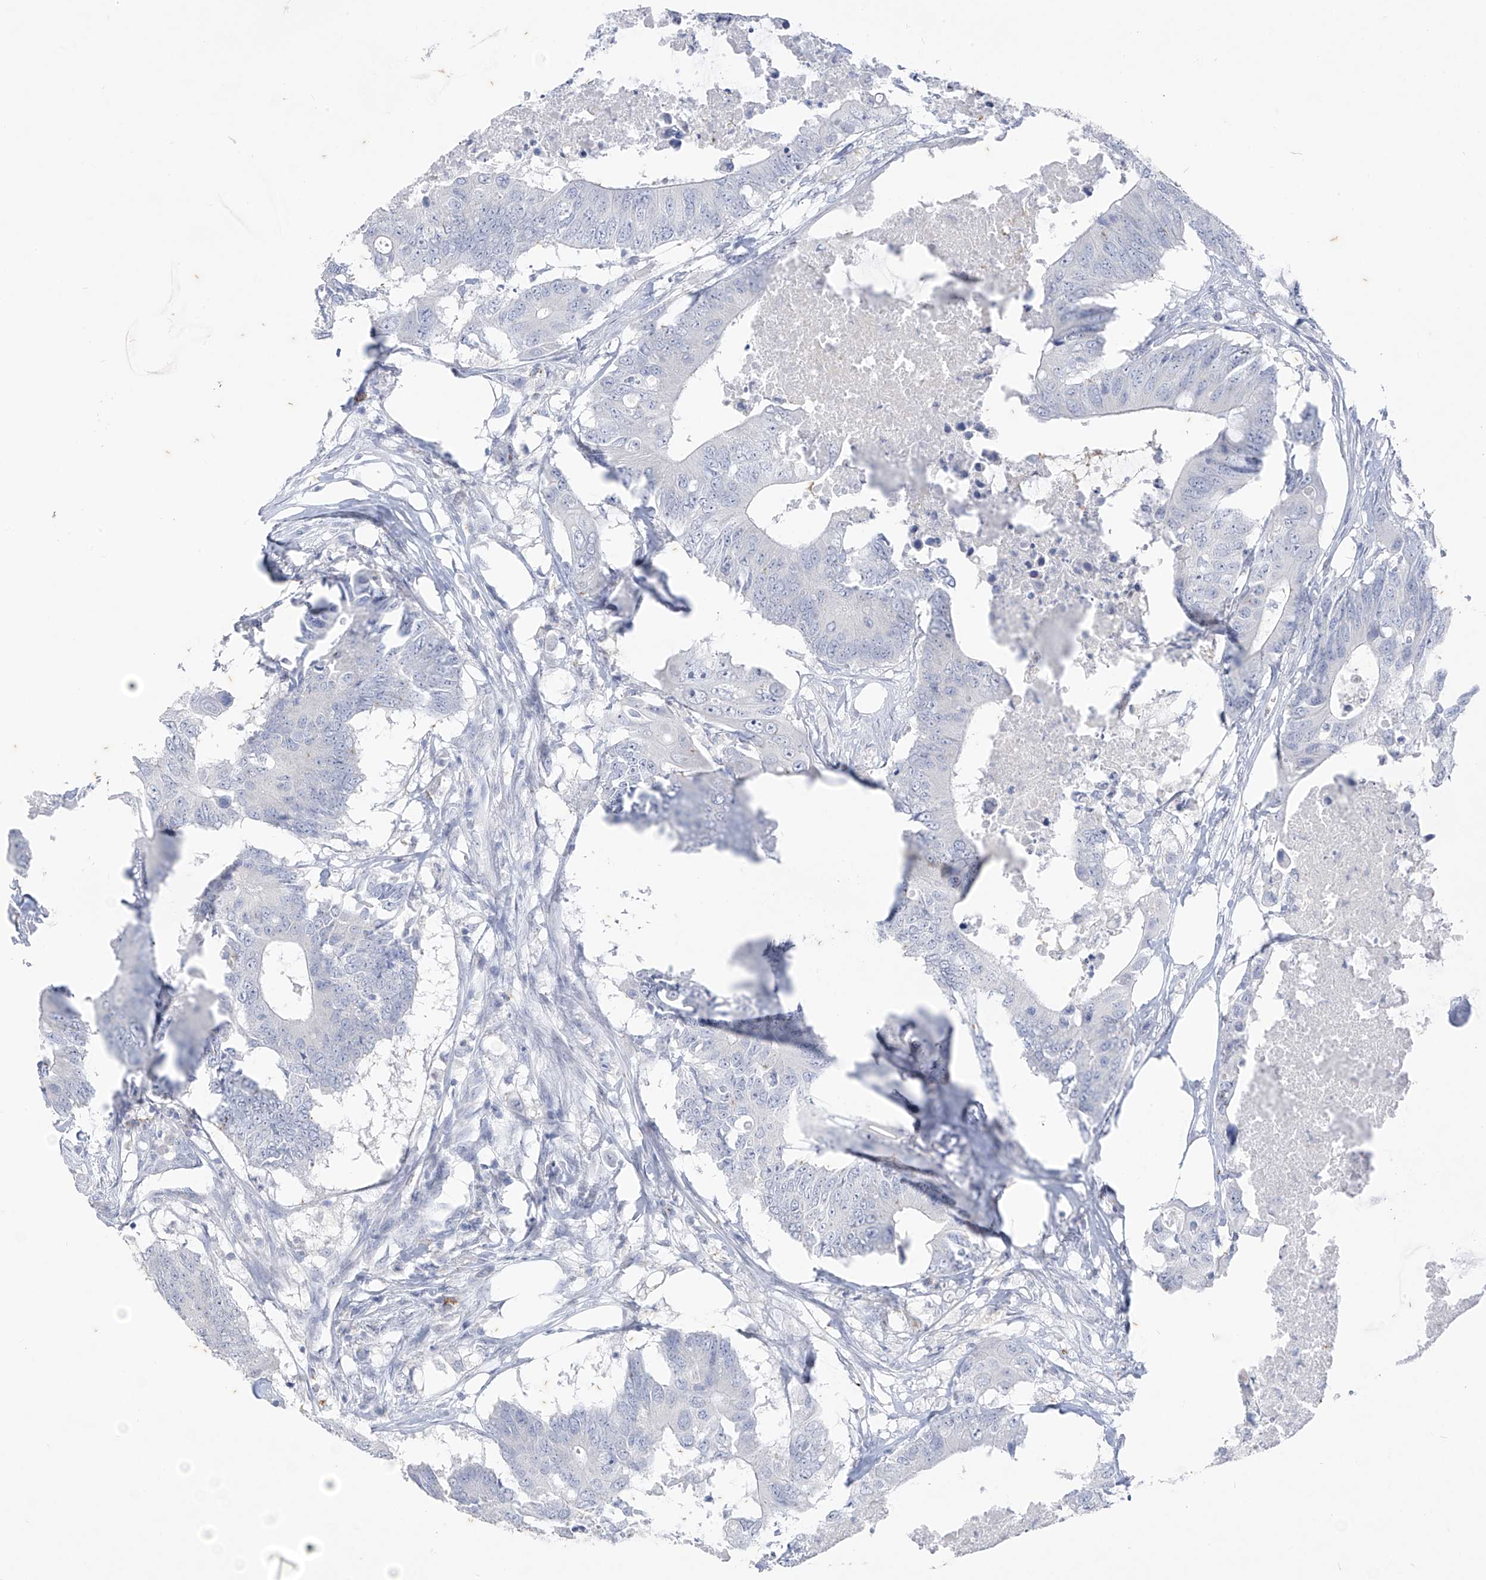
{"staining": {"intensity": "negative", "quantity": "none", "location": "none"}, "tissue": "colorectal cancer", "cell_type": "Tumor cells", "image_type": "cancer", "snomed": [{"axis": "morphology", "description": "Adenocarcinoma, NOS"}, {"axis": "topography", "description": "Colon"}], "caption": "High magnification brightfield microscopy of colorectal cancer (adenocarcinoma) stained with DAB (3,3'-diaminobenzidine) (brown) and counterstained with hematoxylin (blue): tumor cells show no significant positivity.", "gene": "CX3CR1", "patient": {"sex": "male", "age": 71}}